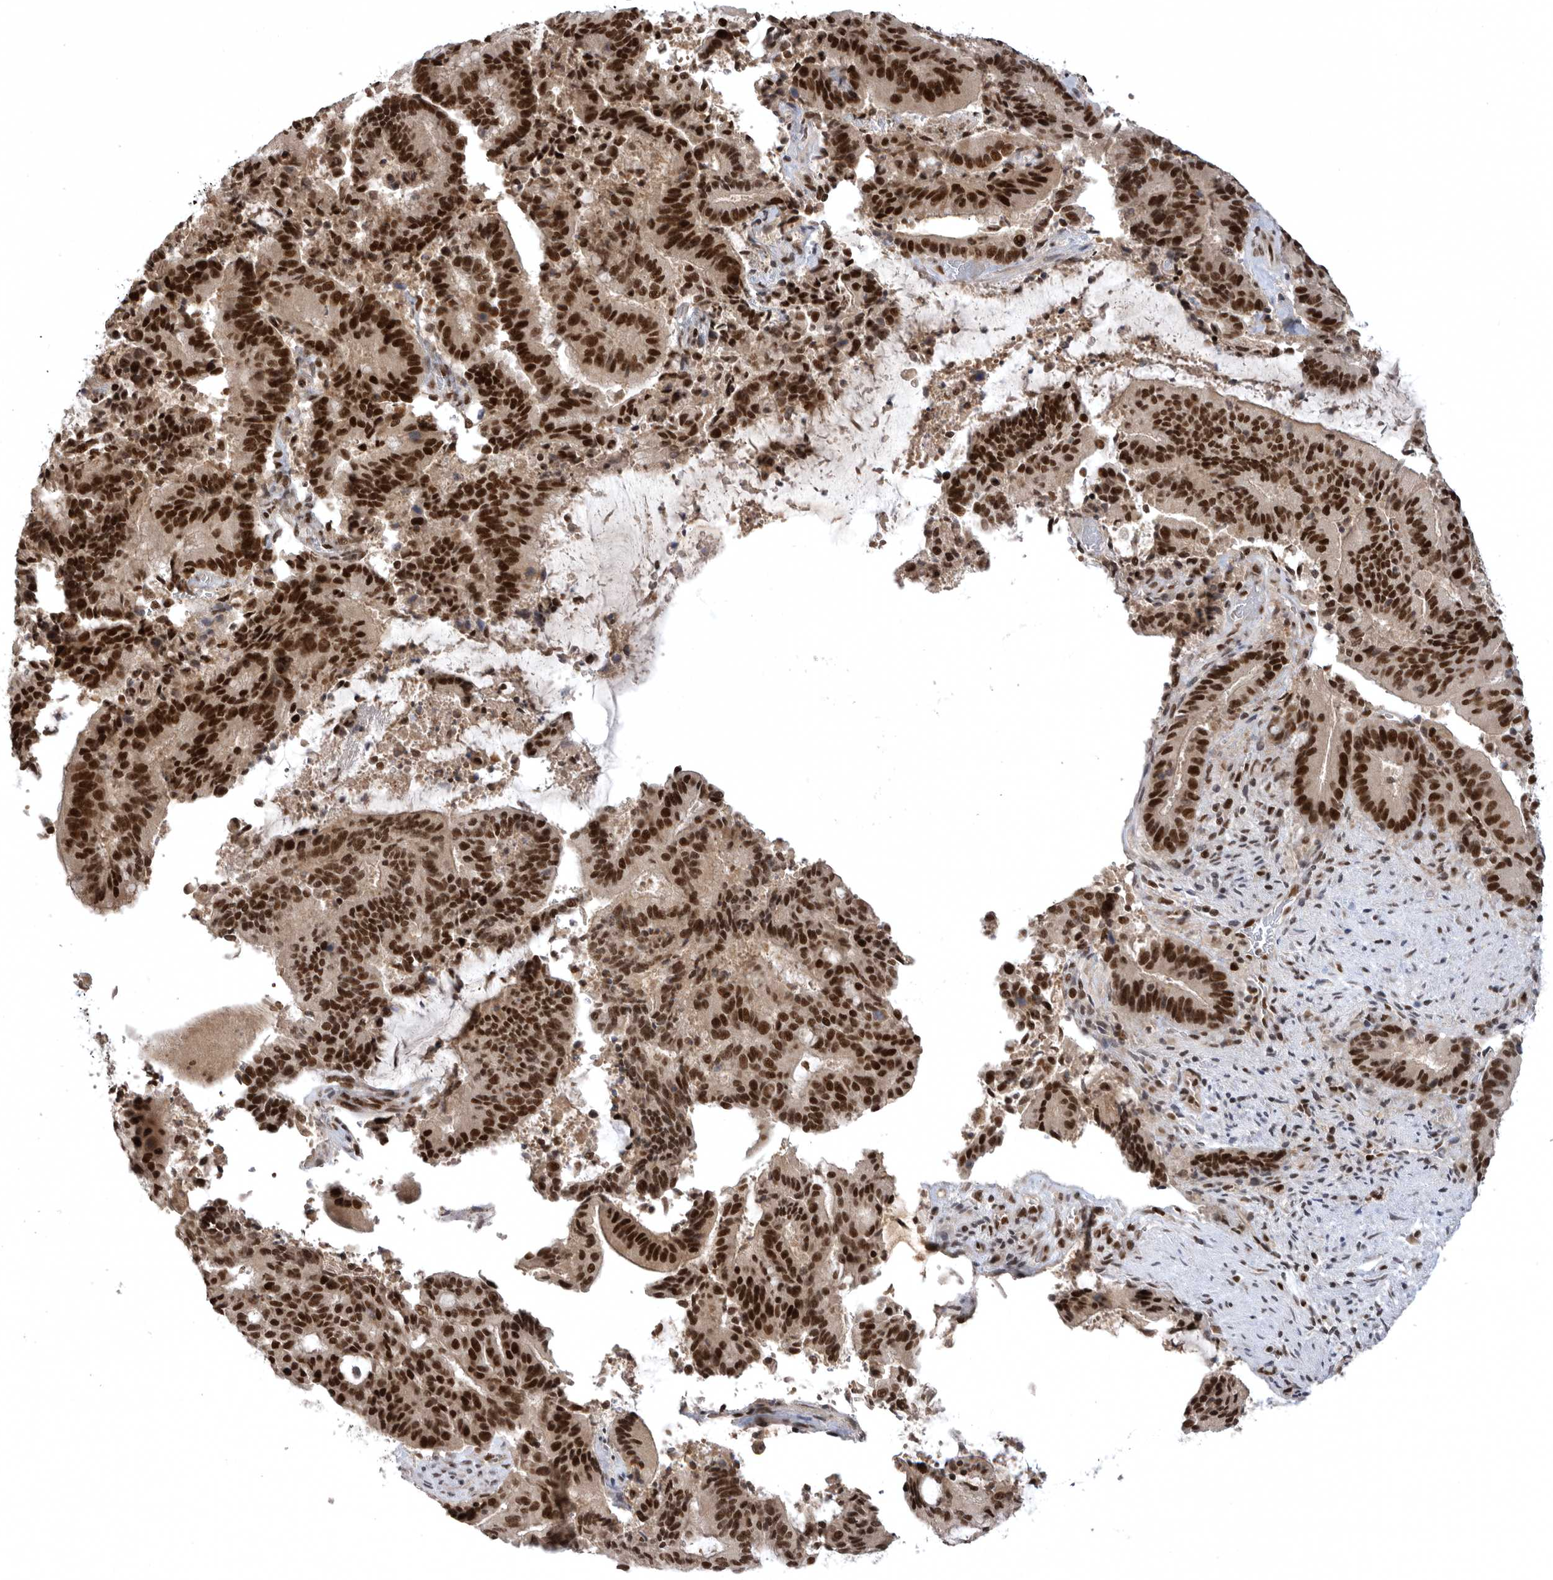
{"staining": {"intensity": "strong", "quantity": ">75%", "location": "nuclear"}, "tissue": "liver cancer", "cell_type": "Tumor cells", "image_type": "cancer", "snomed": [{"axis": "morphology", "description": "Normal tissue, NOS"}, {"axis": "morphology", "description": "Cholangiocarcinoma"}, {"axis": "topography", "description": "Liver"}, {"axis": "topography", "description": "Peripheral nerve tissue"}], "caption": "Immunohistochemistry (IHC) histopathology image of neoplastic tissue: human liver cancer (cholangiocarcinoma) stained using immunohistochemistry reveals high levels of strong protein expression localized specifically in the nuclear of tumor cells, appearing as a nuclear brown color.", "gene": "ZNF830", "patient": {"sex": "female", "age": 73}}